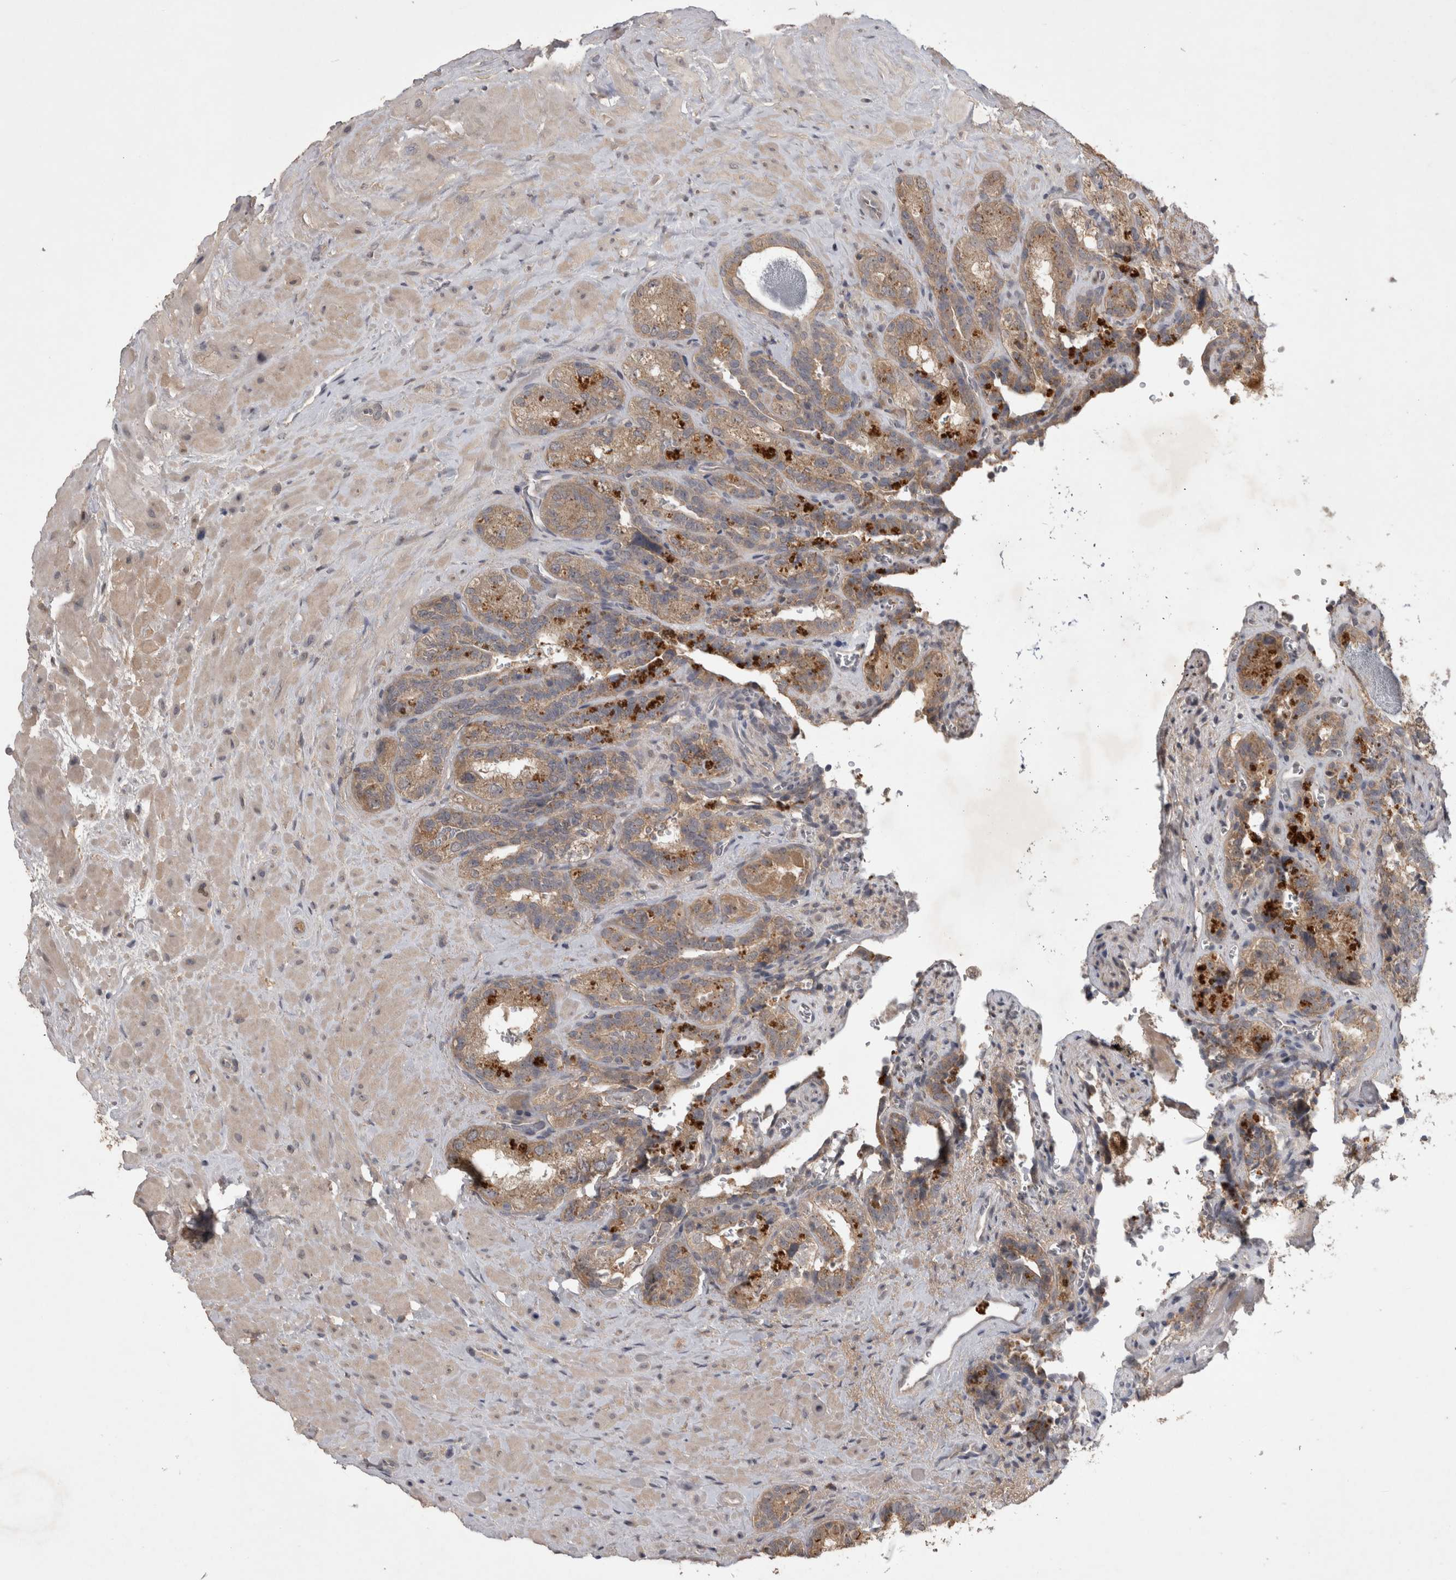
{"staining": {"intensity": "moderate", "quantity": ">75%", "location": "cytoplasmic/membranous"}, "tissue": "seminal vesicle", "cell_type": "Glandular cells", "image_type": "normal", "snomed": [{"axis": "morphology", "description": "Normal tissue, NOS"}, {"axis": "topography", "description": "Prostate"}, {"axis": "topography", "description": "Seminal veicle"}], "caption": "This is an image of IHC staining of benign seminal vesicle, which shows moderate positivity in the cytoplasmic/membranous of glandular cells.", "gene": "ZNF114", "patient": {"sex": "male", "age": 67}}